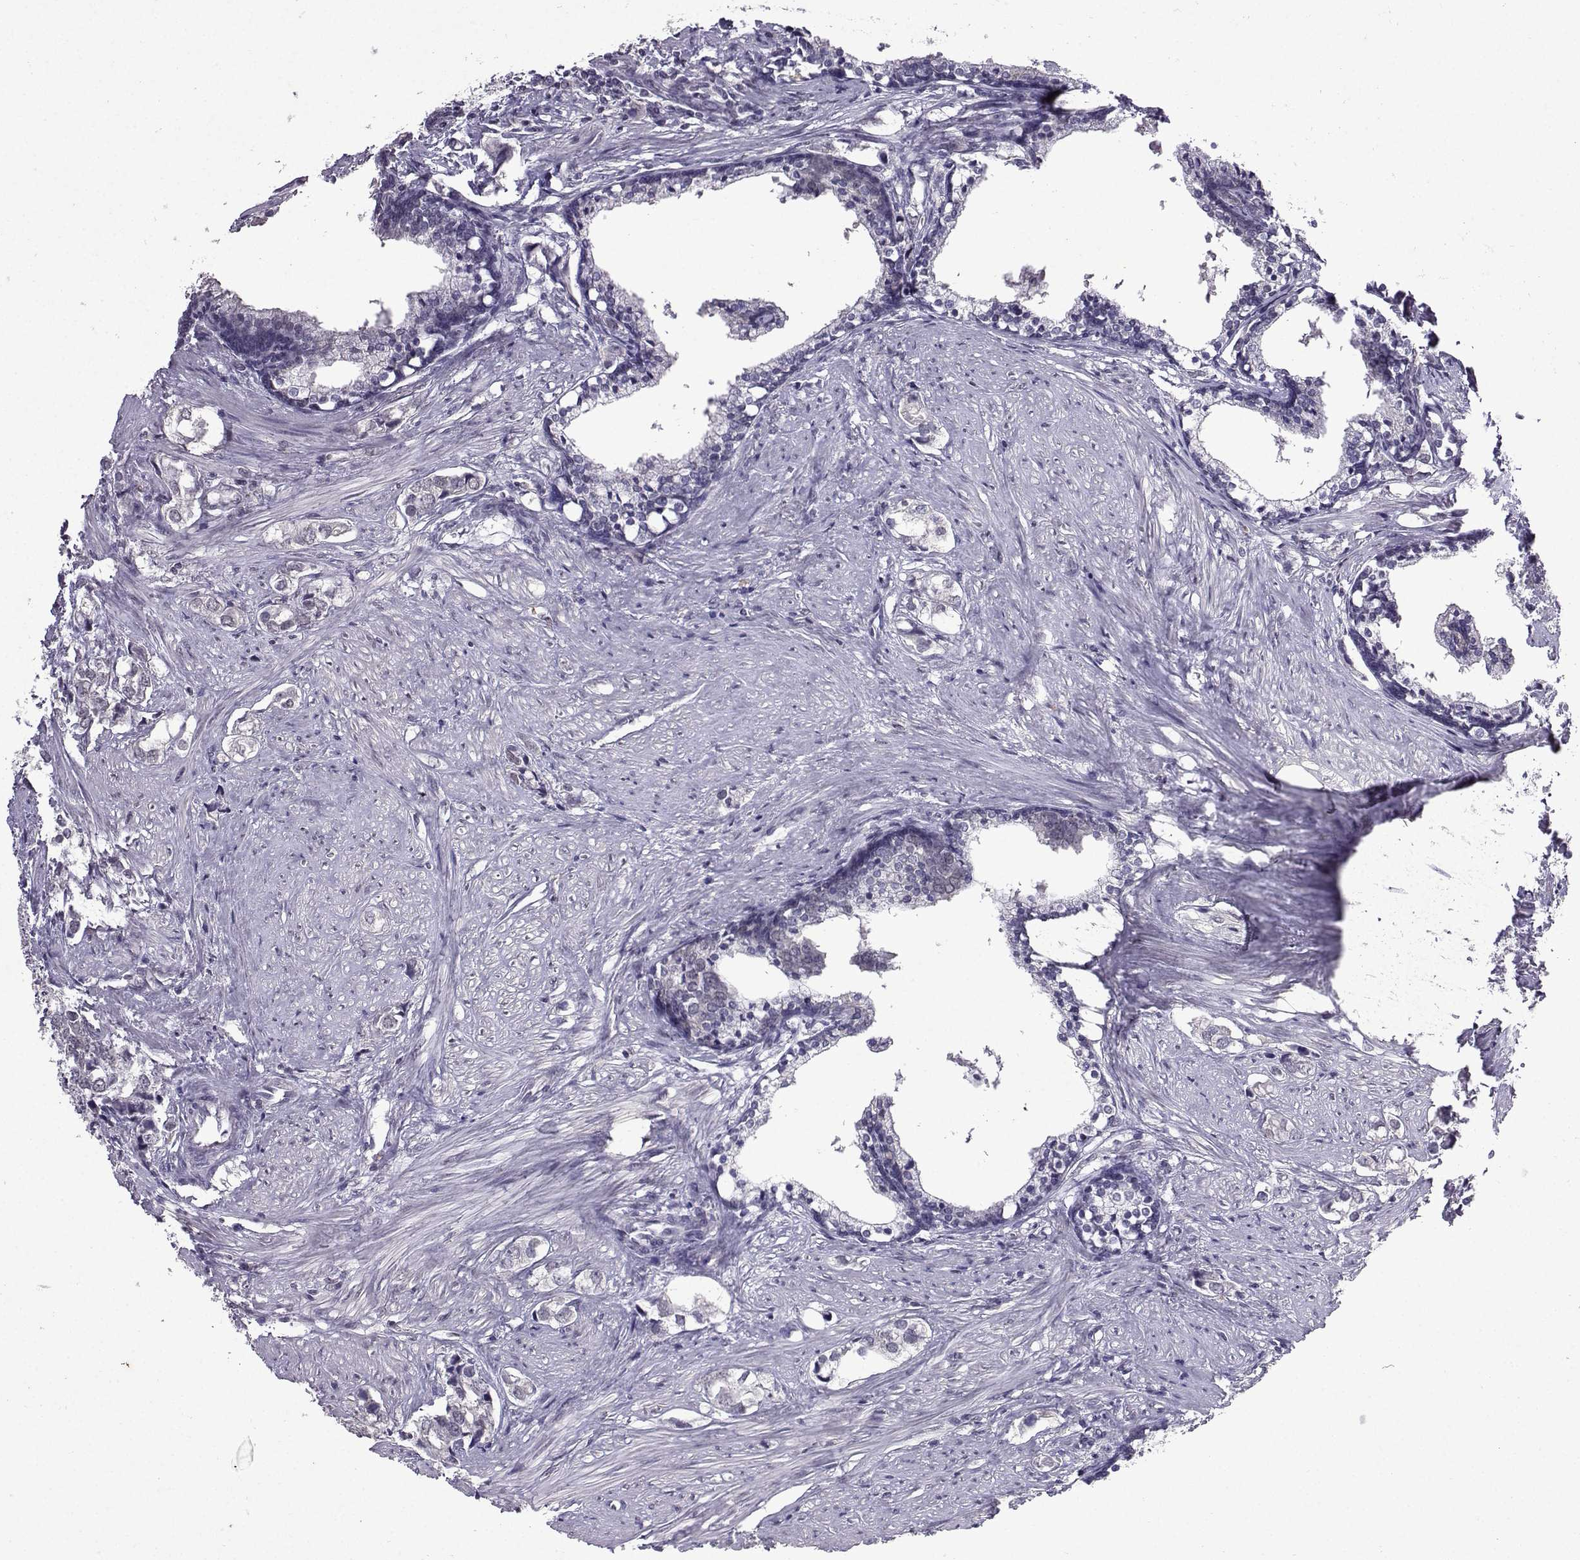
{"staining": {"intensity": "negative", "quantity": "none", "location": "none"}, "tissue": "prostate cancer", "cell_type": "Tumor cells", "image_type": "cancer", "snomed": [{"axis": "morphology", "description": "Adenocarcinoma, NOS"}, {"axis": "topography", "description": "Prostate and seminal vesicle, NOS"}], "caption": "Immunohistochemistry histopathology image of neoplastic tissue: human adenocarcinoma (prostate) stained with DAB (3,3'-diaminobenzidine) exhibits no significant protein staining in tumor cells.", "gene": "CCL28", "patient": {"sex": "male", "age": 63}}